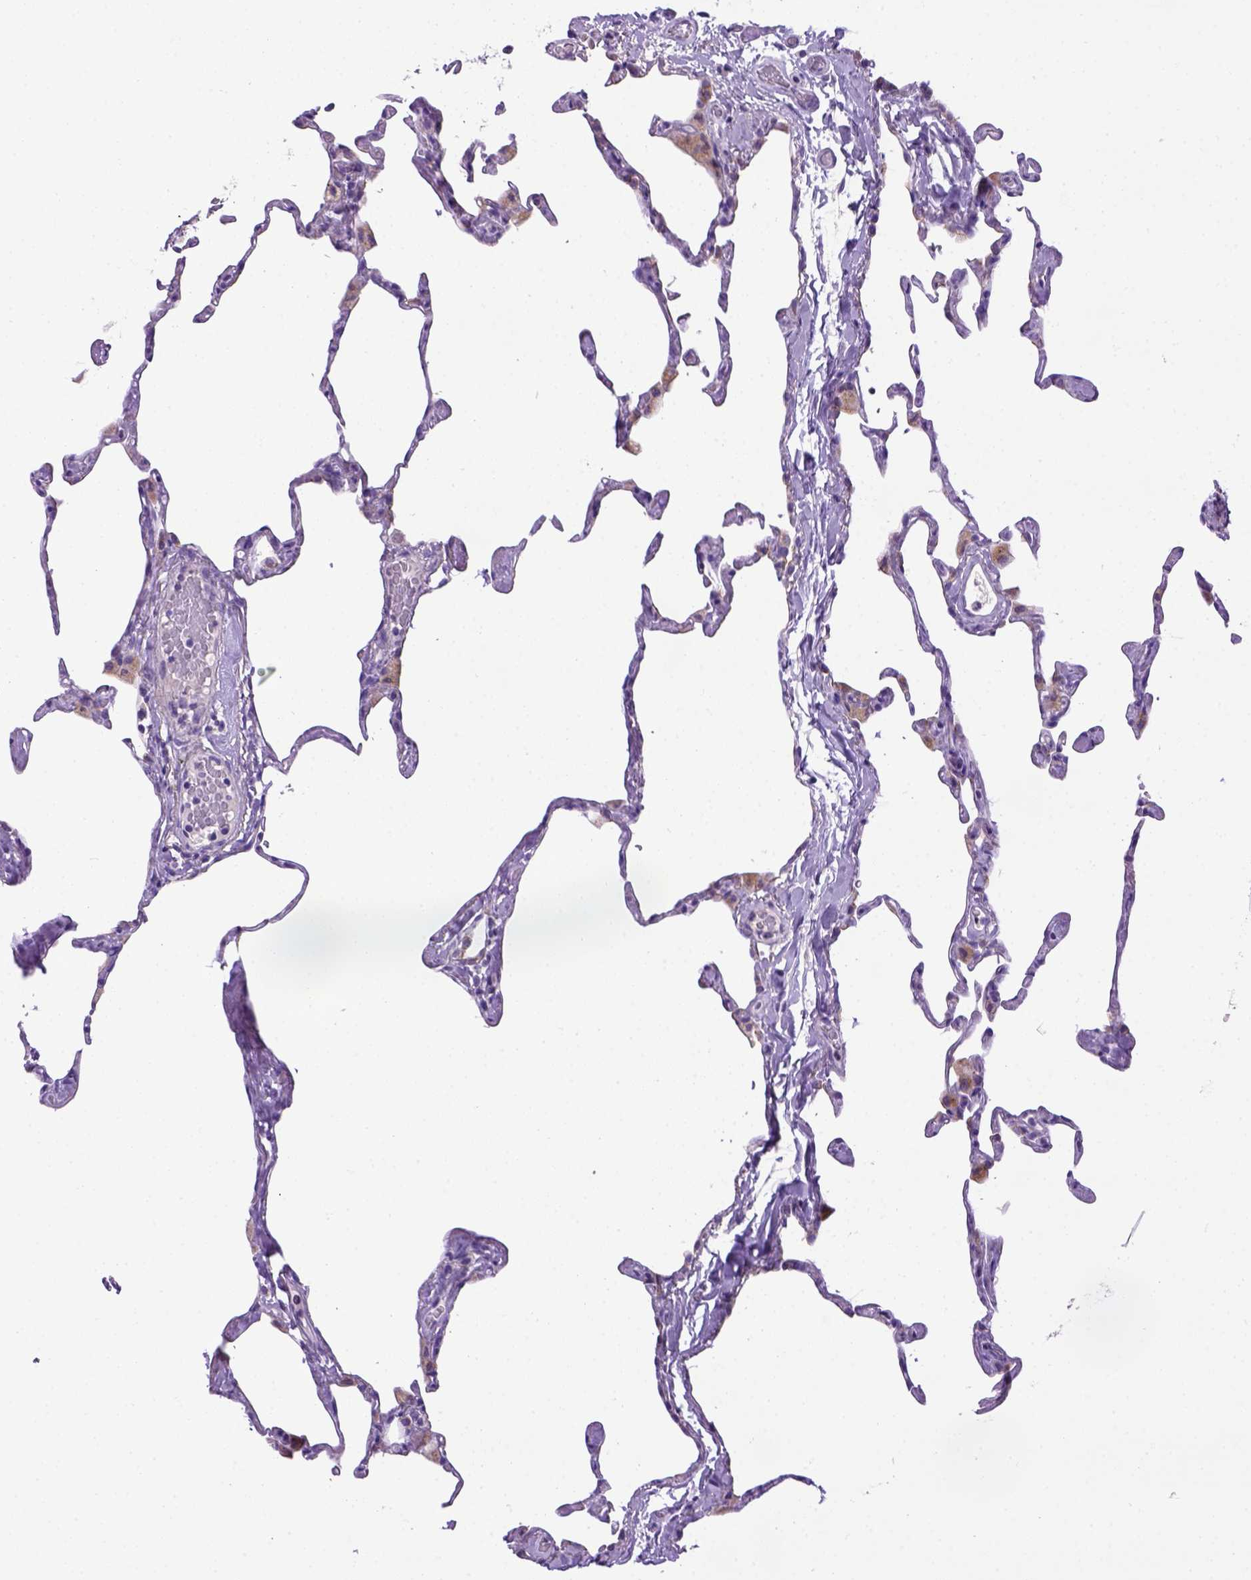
{"staining": {"intensity": "negative", "quantity": "none", "location": "none"}, "tissue": "lung", "cell_type": "Alveolar cells", "image_type": "normal", "snomed": [{"axis": "morphology", "description": "Normal tissue, NOS"}, {"axis": "topography", "description": "Lung"}], "caption": "IHC micrograph of normal human lung stained for a protein (brown), which demonstrates no staining in alveolar cells.", "gene": "CDH1", "patient": {"sex": "male", "age": 65}}